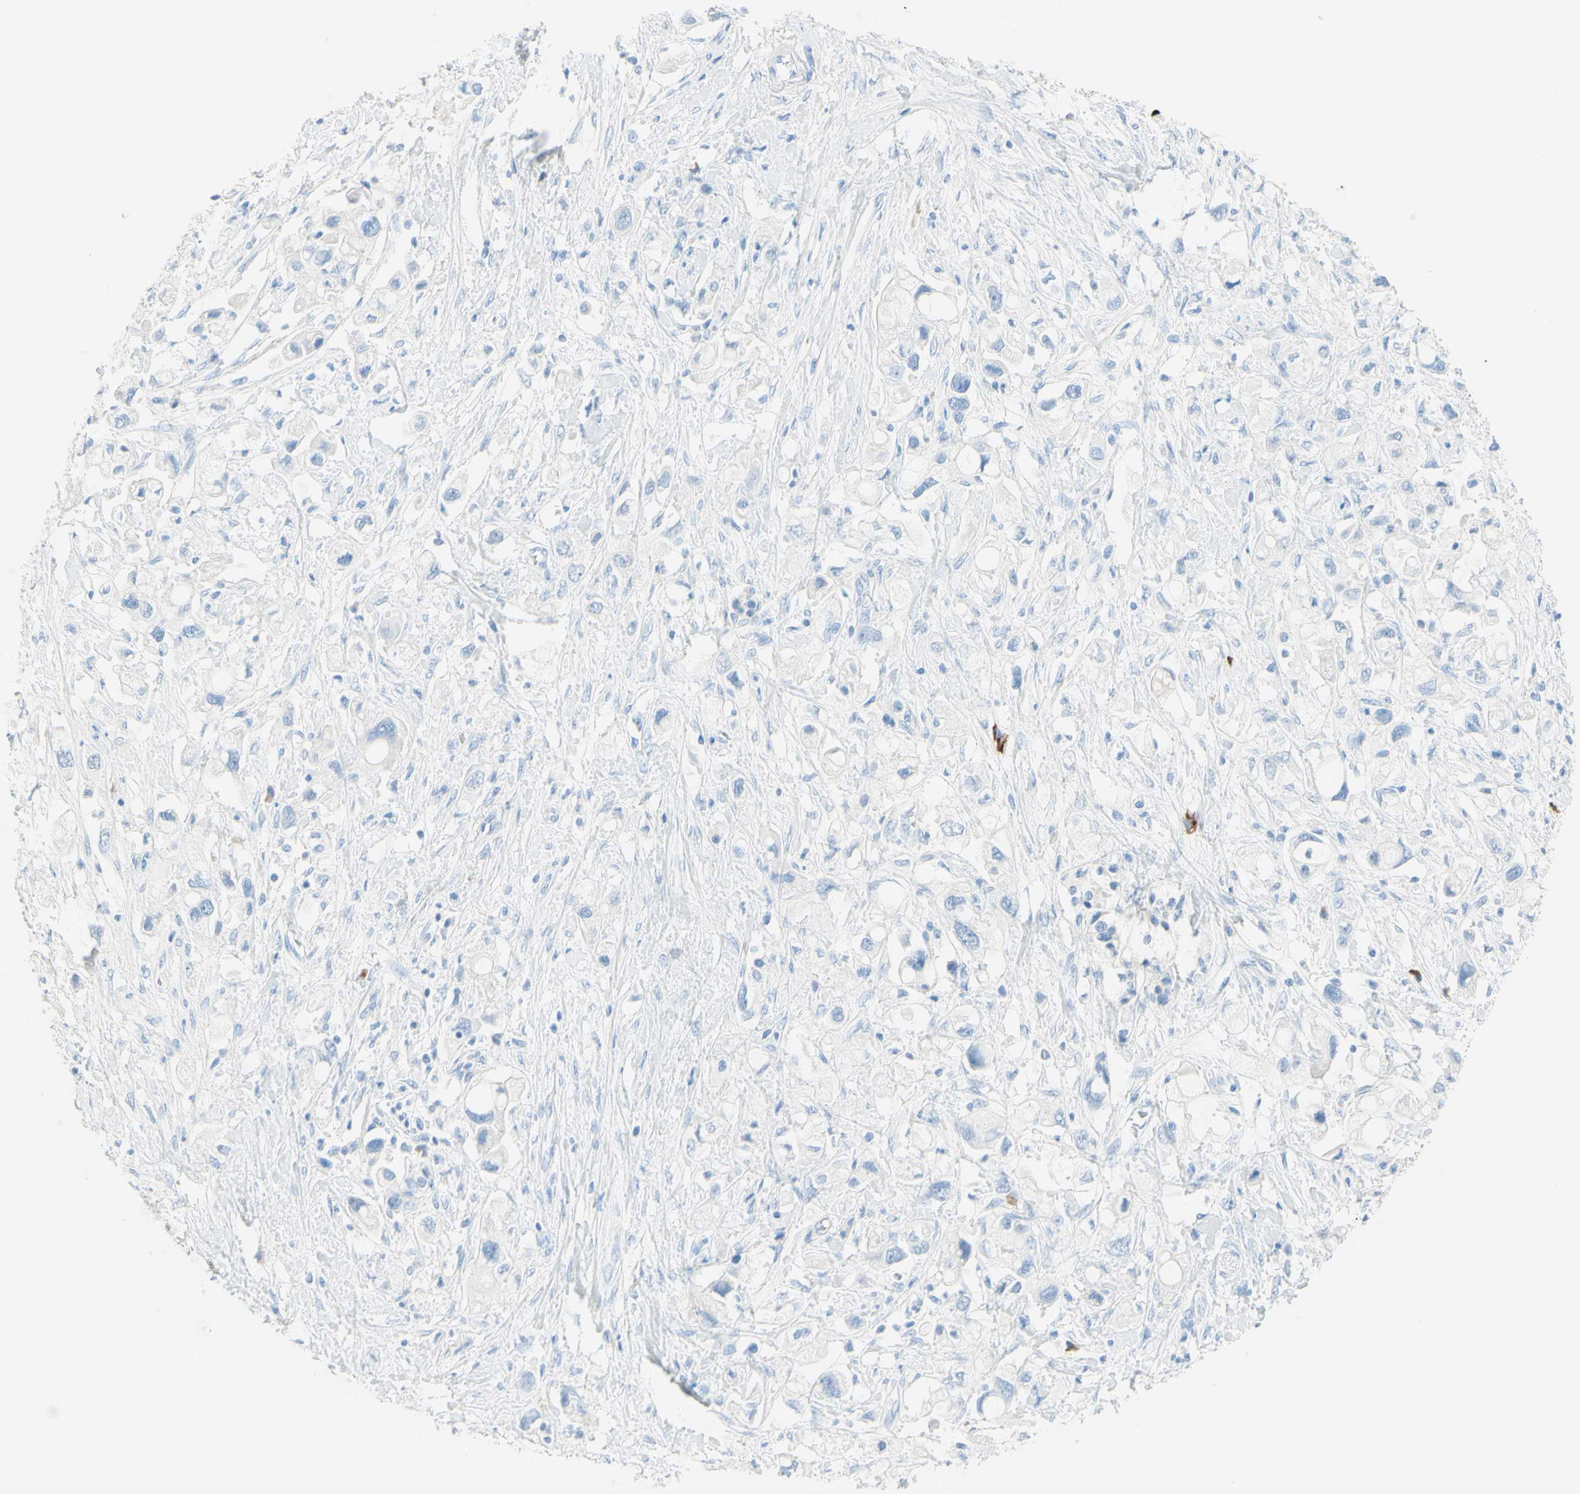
{"staining": {"intensity": "negative", "quantity": "none", "location": "none"}, "tissue": "pancreatic cancer", "cell_type": "Tumor cells", "image_type": "cancer", "snomed": [{"axis": "morphology", "description": "Adenocarcinoma, NOS"}, {"axis": "topography", "description": "Pancreas"}], "caption": "This histopathology image is of pancreatic cancer (adenocarcinoma) stained with immunohistochemistry (IHC) to label a protein in brown with the nuclei are counter-stained blue. There is no staining in tumor cells. (Brightfield microscopy of DAB immunohistochemistry (IHC) at high magnification).", "gene": "IL6ST", "patient": {"sex": "female", "age": 56}}